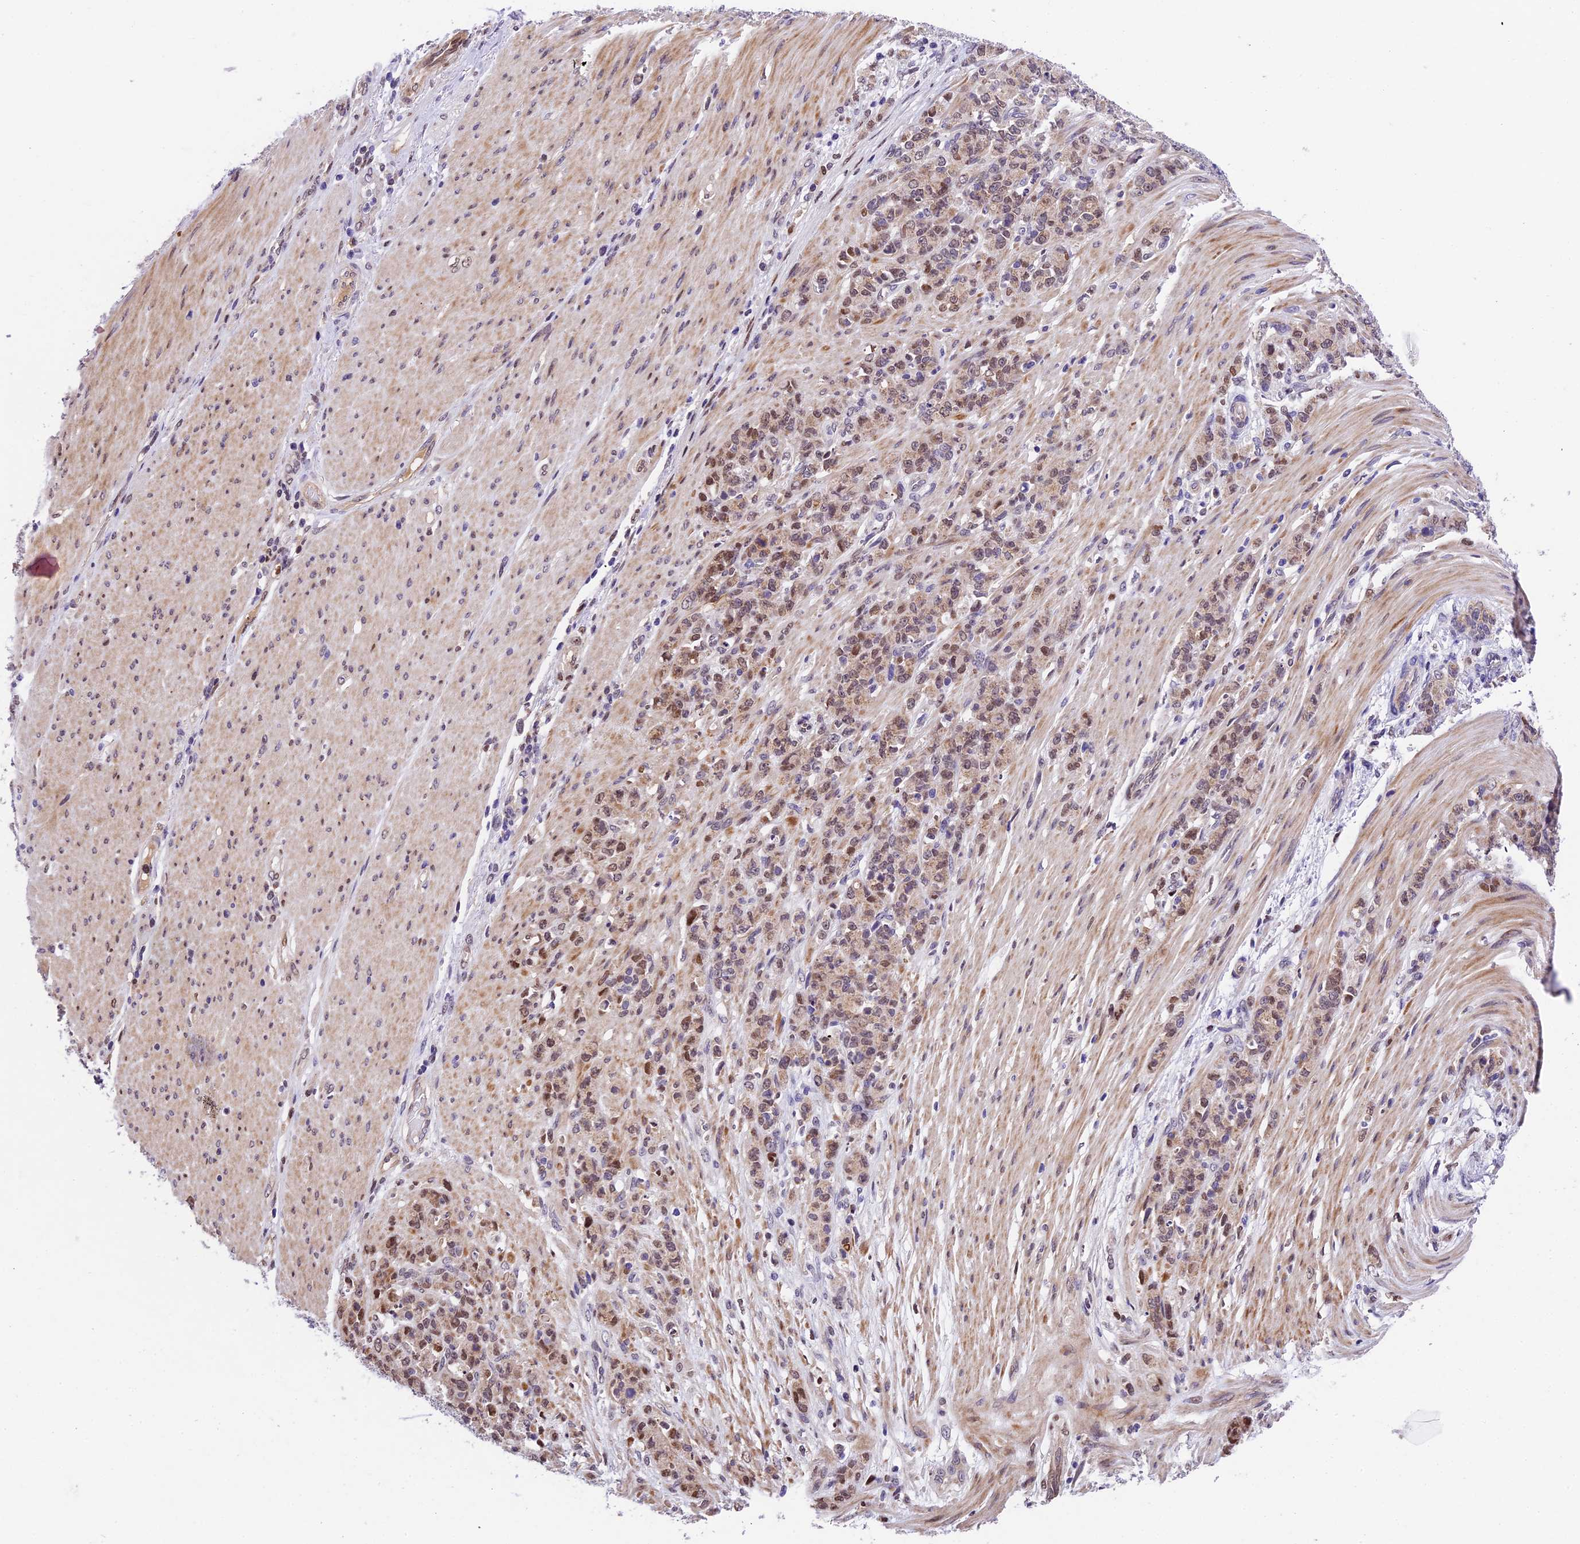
{"staining": {"intensity": "moderate", "quantity": "25%-75%", "location": "nuclear"}, "tissue": "stomach cancer", "cell_type": "Tumor cells", "image_type": "cancer", "snomed": [{"axis": "morphology", "description": "Adenocarcinoma, NOS"}, {"axis": "topography", "description": "Stomach"}], "caption": "A high-resolution micrograph shows IHC staining of stomach cancer (adenocarcinoma), which exhibits moderate nuclear staining in approximately 25%-75% of tumor cells. The protein is stained brown, and the nuclei are stained in blue (DAB IHC with brightfield microscopy, high magnification).", "gene": "CCSER1", "patient": {"sex": "female", "age": 79}}